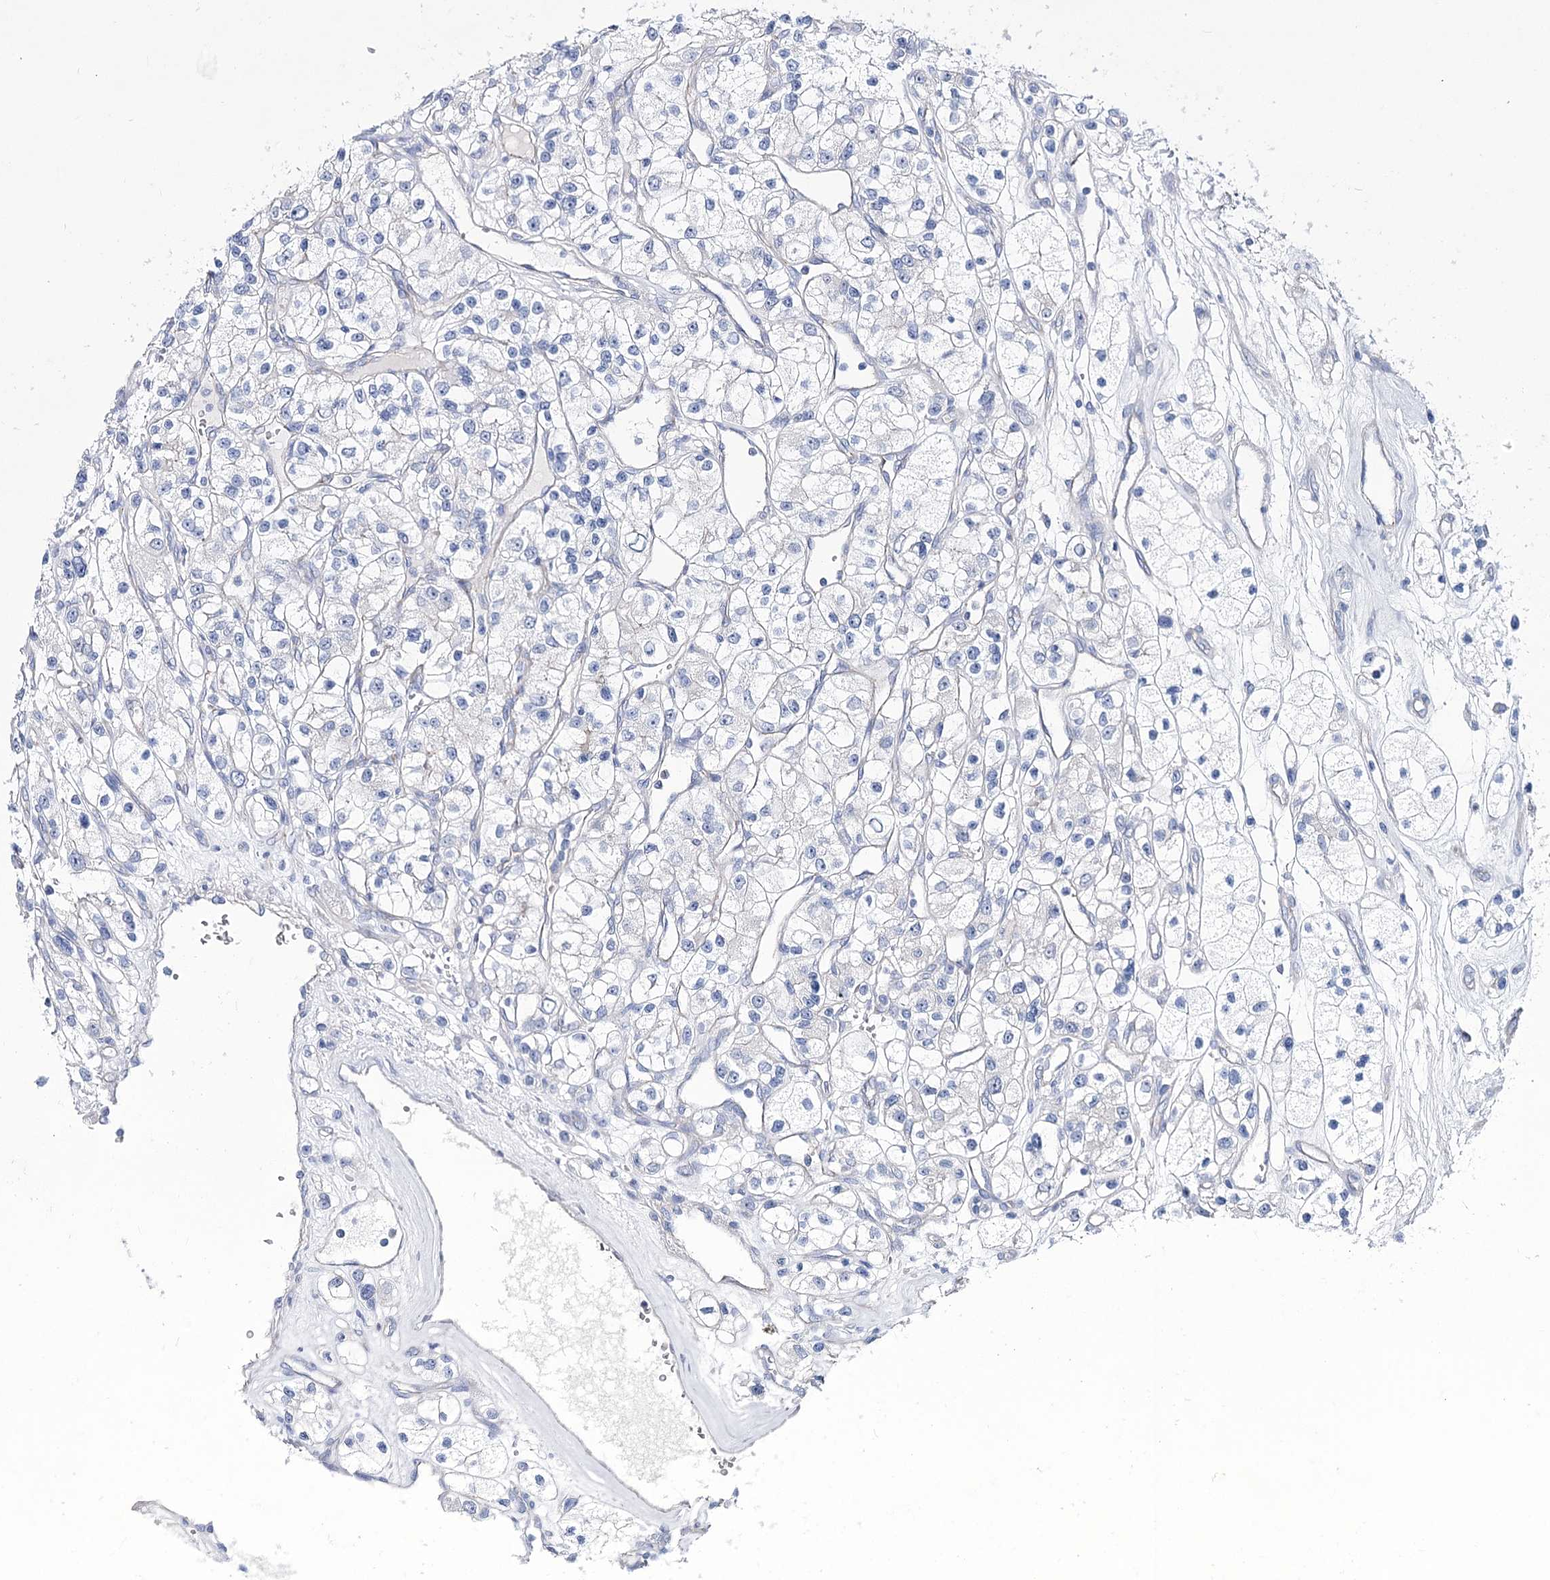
{"staining": {"intensity": "negative", "quantity": "none", "location": "none"}, "tissue": "renal cancer", "cell_type": "Tumor cells", "image_type": "cancer", "snomed": [{"axis": "morphology", "description": "Adenocarcinoma, NOS"}, {"axis": "topography", "description": "Kidney"}], "caption": "Human renal cancer (adenocarcinoma) stained for a protein using immunohistochemistry (IHC) displays no positivity in tumor cells.", "gene": "NRAP", "patient": {"sex": "female", "age": 57}}